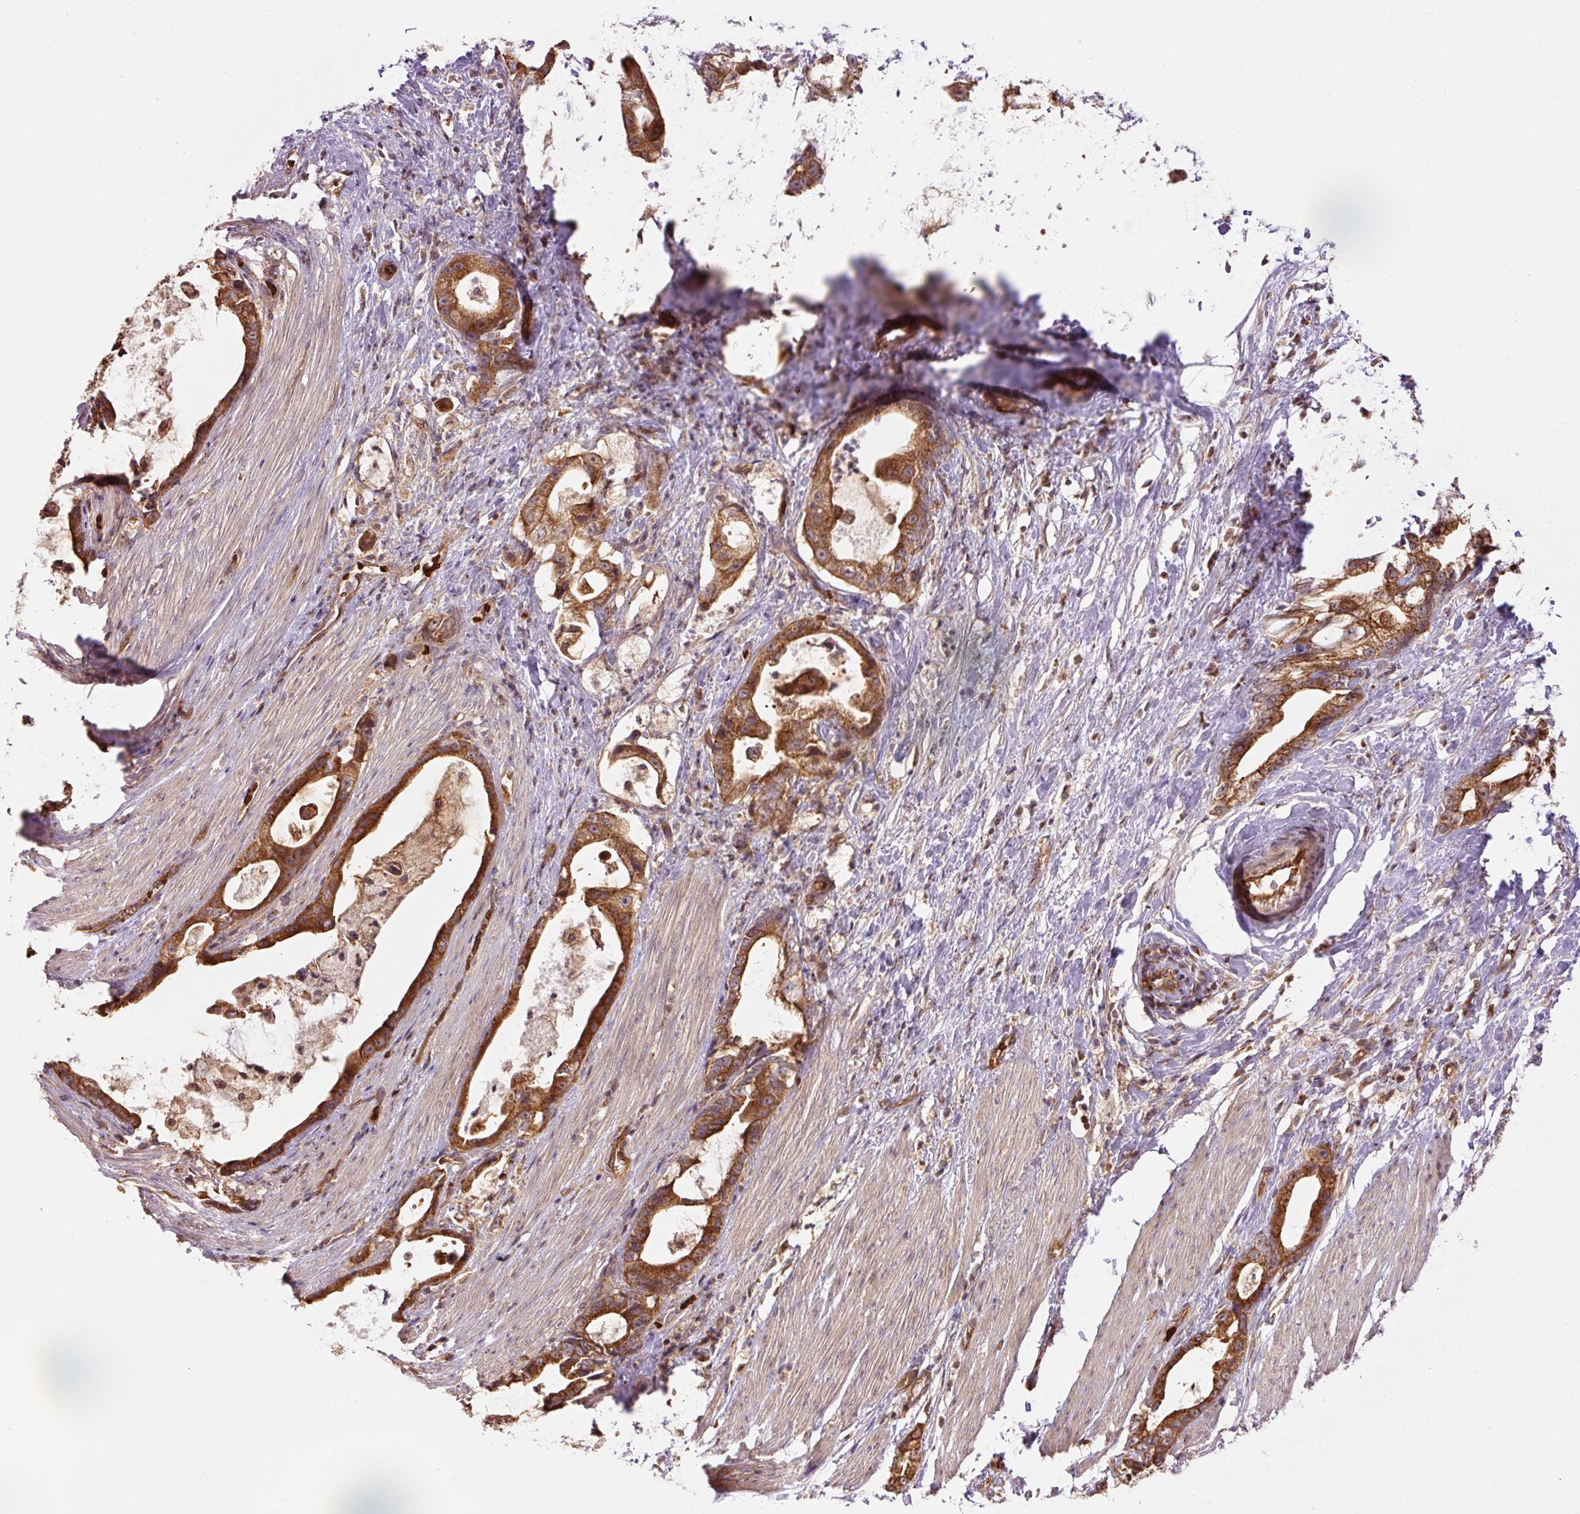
{"staining": {"intensity": "strong", "quantity": ">75%", "location": "cytoplasmic/membranous"}, "tissue": "stomach cancer", "cell_type": "Tumor cells", "image_type": "cancer", "snomed": [{"axis": "morphology", "description": "Adenocarcinoma, NOS"}, {"axis": "topography", "description": "Stomach"}], "caption": "This is an image of immunohistochemistry (IHC) staining of stomach adenocarcinoma, which shows strong staining in the cytoplasmic/membranous of tumor cells.", "gene": "ADCY4", "patient": {"sex": "male", "age": 55}}